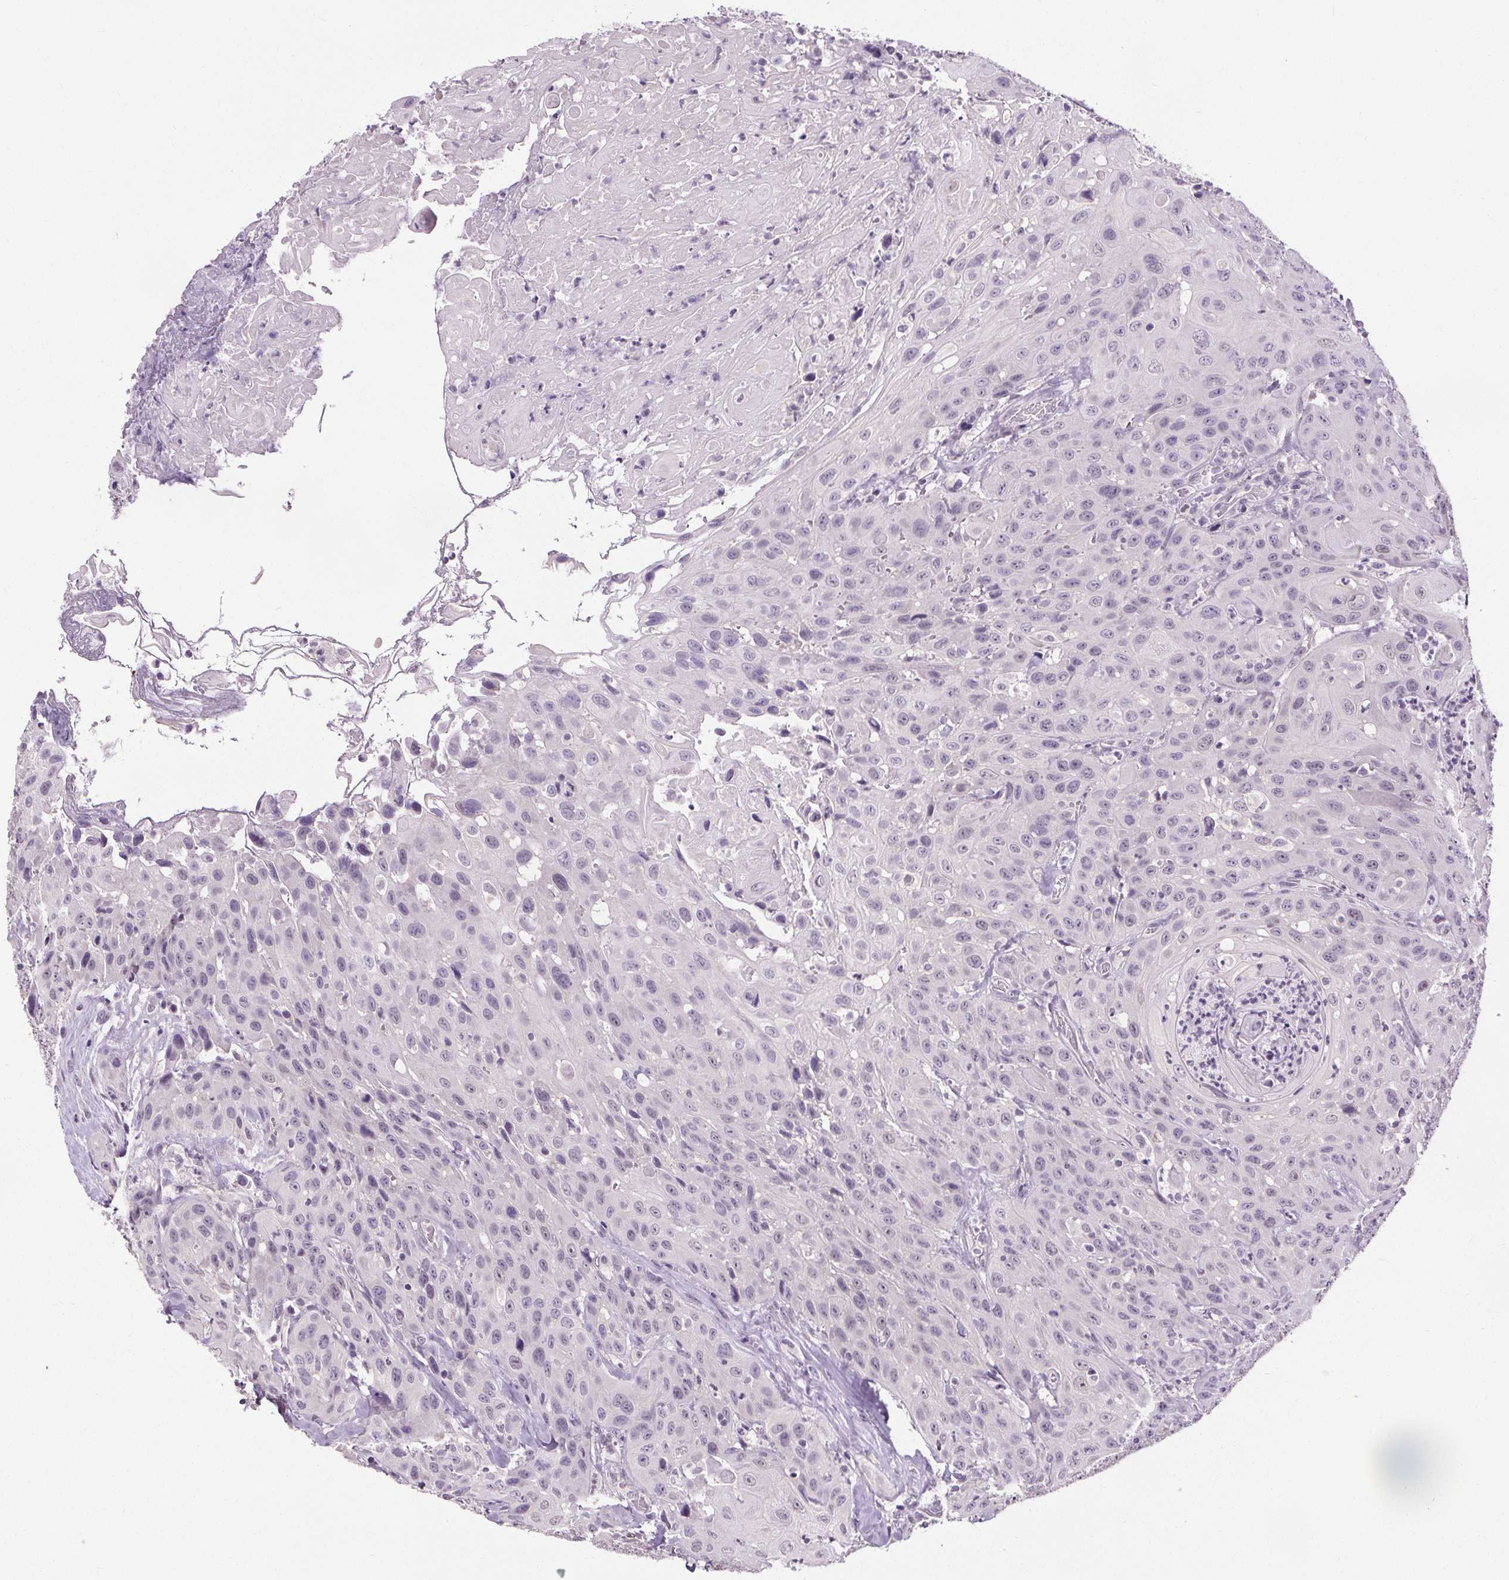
{"staining": {"intensity": "negative", "quantity": "none", "location": "none"}, "tissue": "head and neck cancer", "cell_type": "Tumor cells", "image_type": "cancer", "snomed": [{"axis": "morphology", "description": "Normal tissue, NOS"}, {"axis": "morphology", "description": "Squamous cell carcinoma, NOS"}, {"axis": "topography", "description": "Oral tissue"}, {"axis": "topography", "description": "Tounge, NOS"}, {"axis": "topography", "description": "Head-Neck"}], "caption": "Protein analysis of squamous cell carcinoma (head and neck) reveals no significant staining in tumor cells.", "gene": "SLC2A9", "patient": {"sex": "male", "age": 62}}